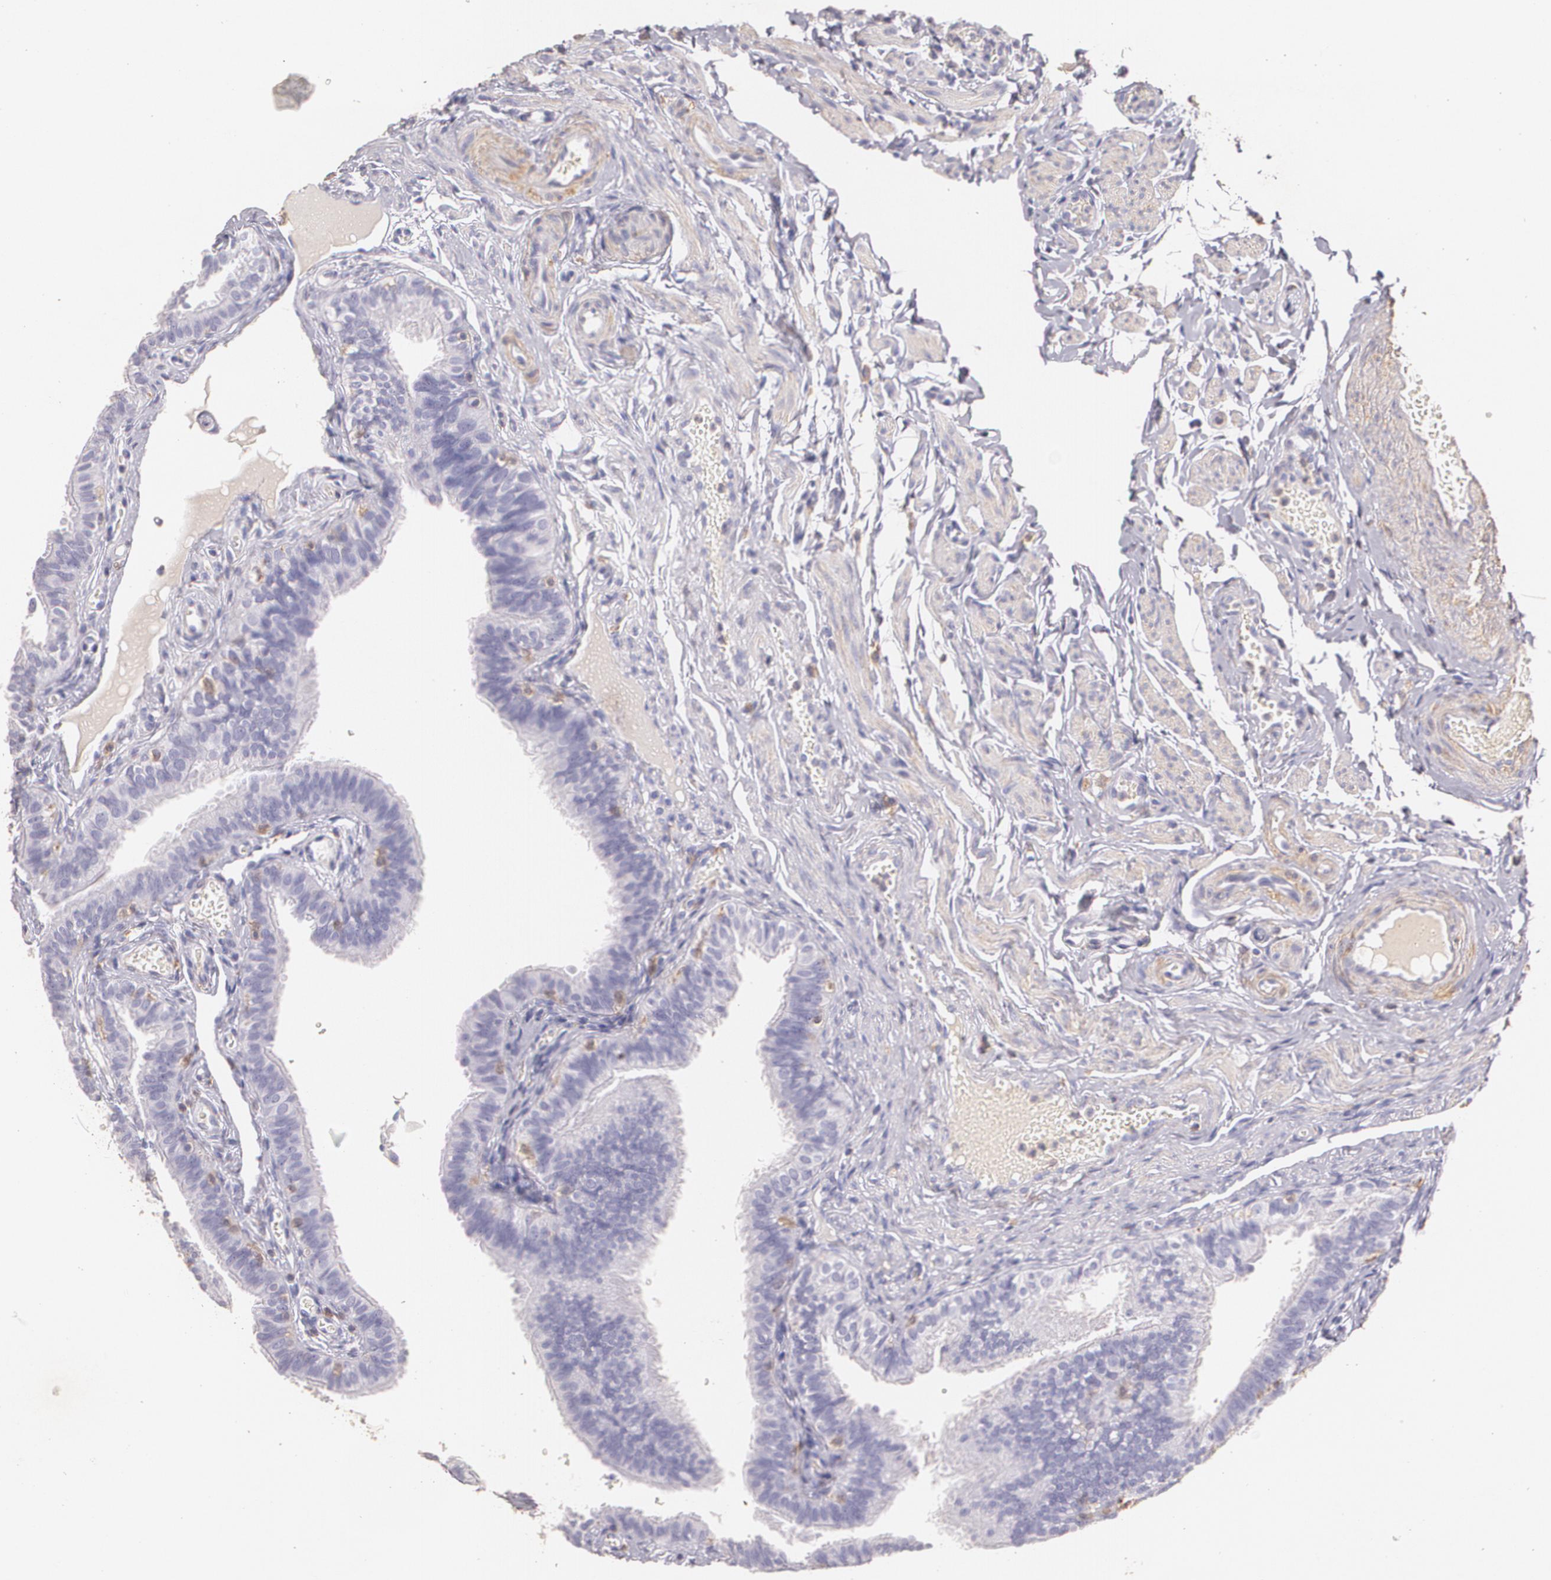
{"staining": {"intensity": "negative", "quantity": "none", "location": "none"}, "tissue": "fallopian tube", "cell_type": "Glandular cells", "image_type": "normal", "snomed": [{"axis": "morphology", "description": "Normal tissue, NOS"}, {"axis": "morphology", "description": "Dermoid, NOS"}, {"axis": "topography", "description": "Fallopian tube"}], "caption": "Image shows no protein staining in glandular cells of normal fallopian tube. (Brightfield microscopy of DAB (3,3'-diaminobenzidine) immunohistochemistry (IHC) at high magnification).", "gene": "TGFBR1", "patient": {"sex": "female", "age": 33}}